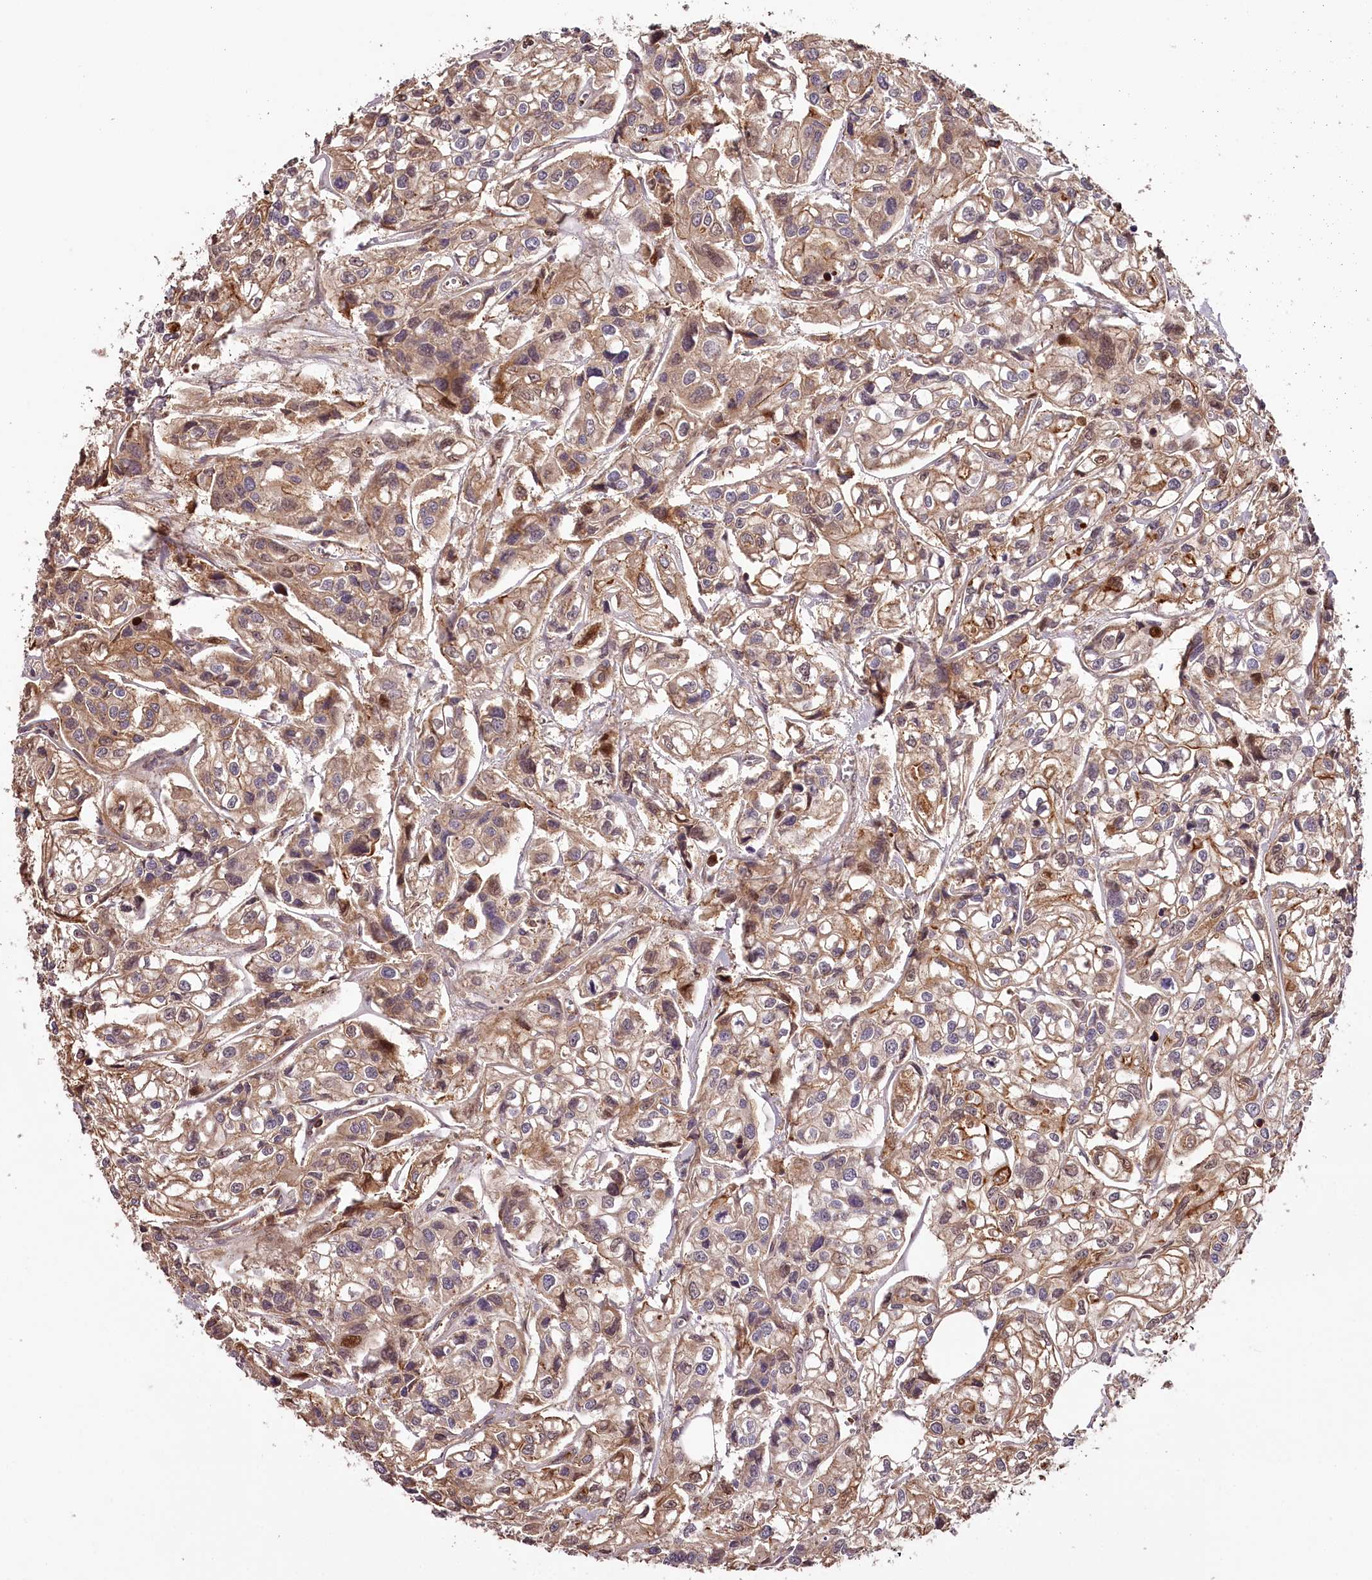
{"staining": {"intensity": "moderate", "quantity": ">75%", "location": "cytoplasmic/membranous"}, "tissue": "urothelial cancer", "cell_type": "Tumor cells", "image_type": "cancer", "snomed": [{"axis": "morphology", "description": "Urothelial carcinoma, High grade"}, {"axis": "topography", "description": "Urinary bladder"}], "caption": "Human urothelial cancer stained with a brown dye exhibits moderate cytoplasmic/membranous positive expression in about >75% of tumor cells.", "gene": "KIF14", "patient": {"sex": "male", "age": 67}}